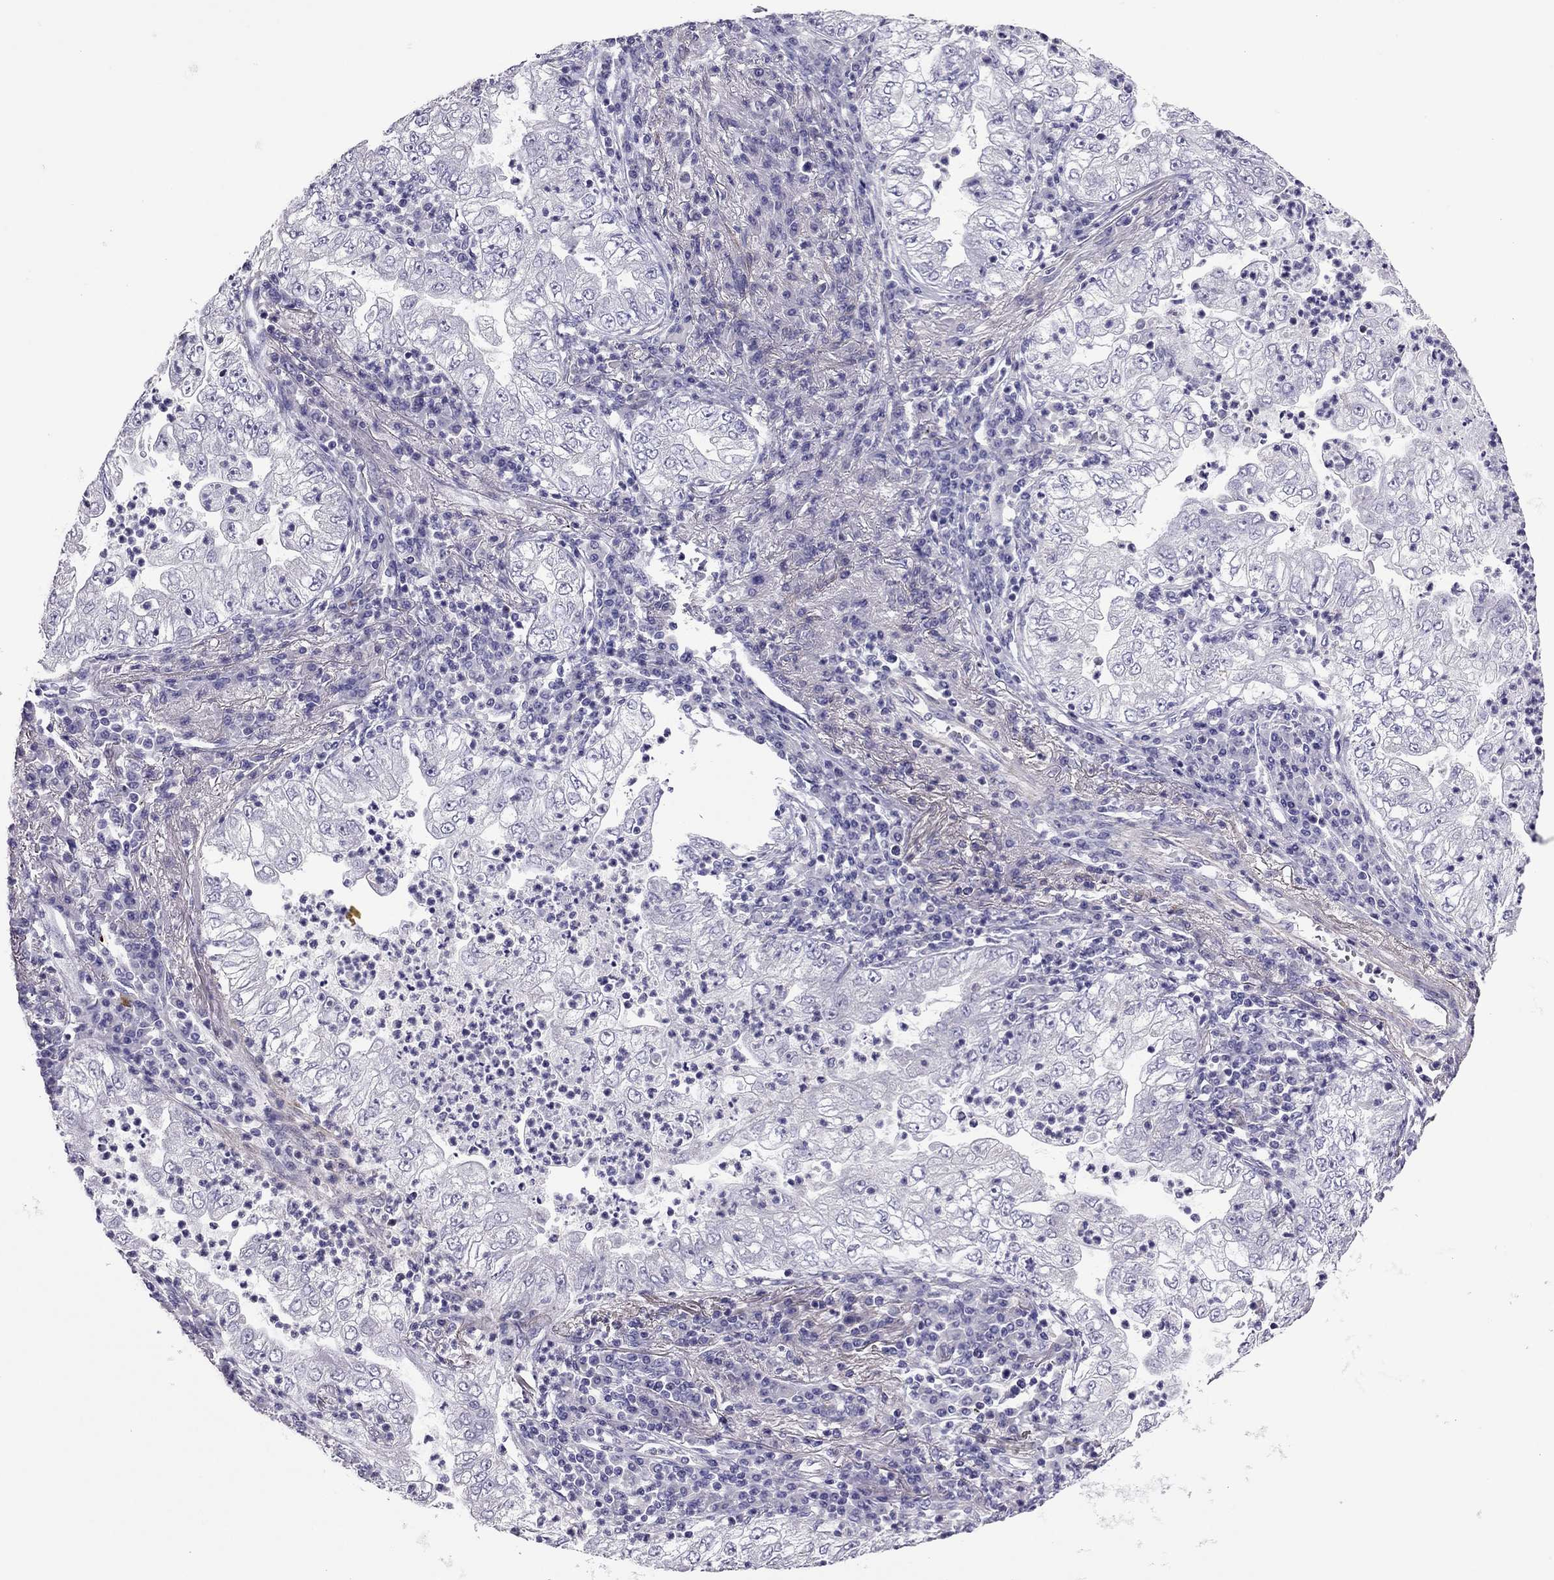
{"staining": {"intensity": "negative", "quantity": "none", "location": "none"}, "tissue": "lung cancer", "cell_type": "Tumor cells", "image_type": "cancer", "snomed": [{"axis": "morphology", "description": "Adenocarcinoma, NOS"}, {"axis": "topography", "description": "Lung"}], "caption": "Photomicrograph shows no significant protein positivity in tumor cells of adenocarcinoma (lung).", "gene": "SLC16A8", "patient": {"sex": "female", "age": 73}}